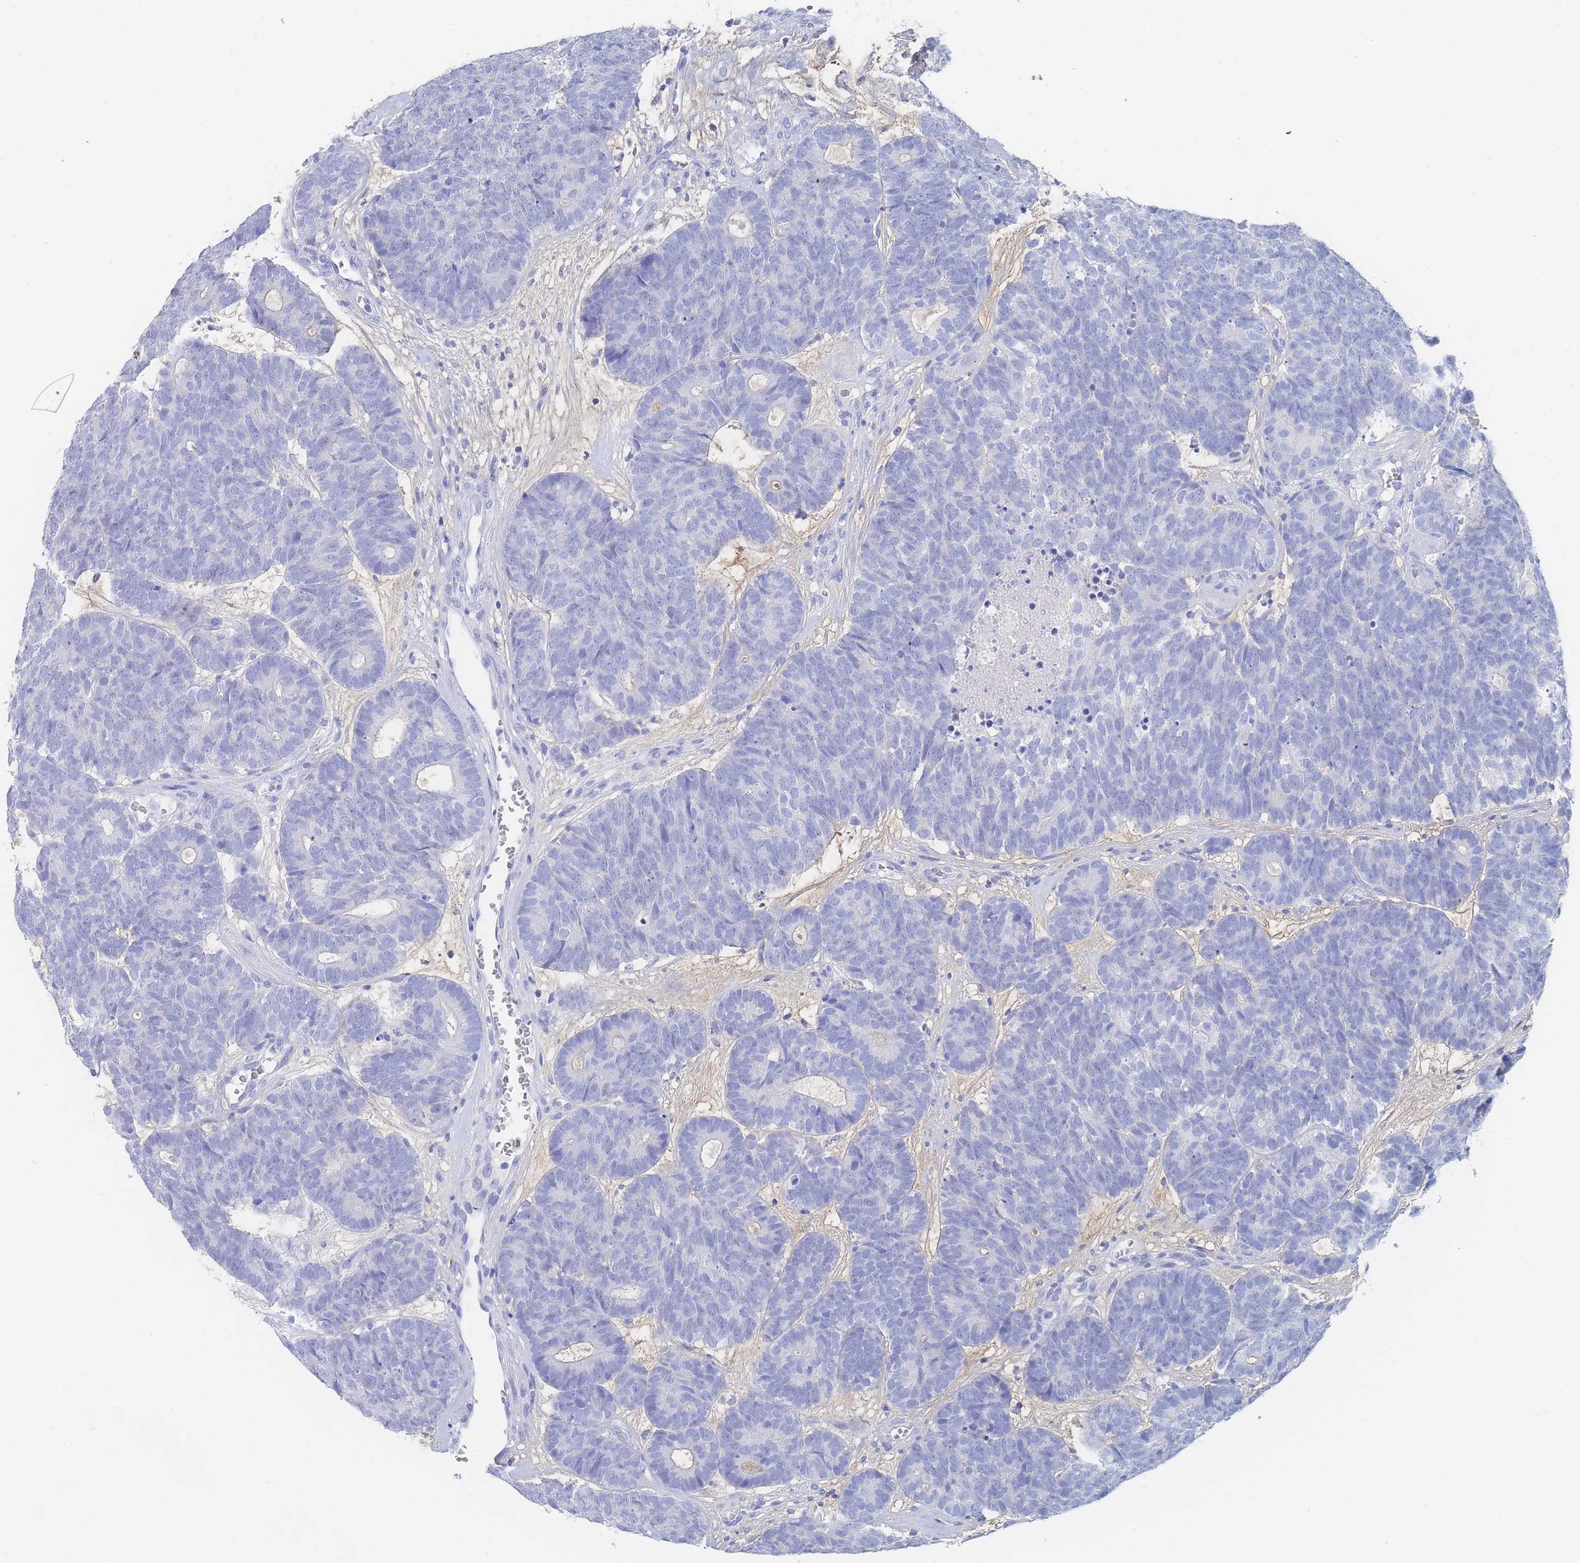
{"staining": {"intensity": "negative", "quantity": "none", "location": "none"}, "tissue": "head and neck cancer", "cell_type": "Tumor cells", "image_type": "cancer", "snomed": [{"axis": "morphology", "description": "Adenocarcinoma, NOS"}, {"axis": "topography", "description": "Head-Neck"}], "caption": "Micrograph shows no significant protein positivity in tumor cells of head and neck cancer (adenocarcinoma).", "gene": "SLC25A35", "patient": {"sex": "female", "age": 81}}